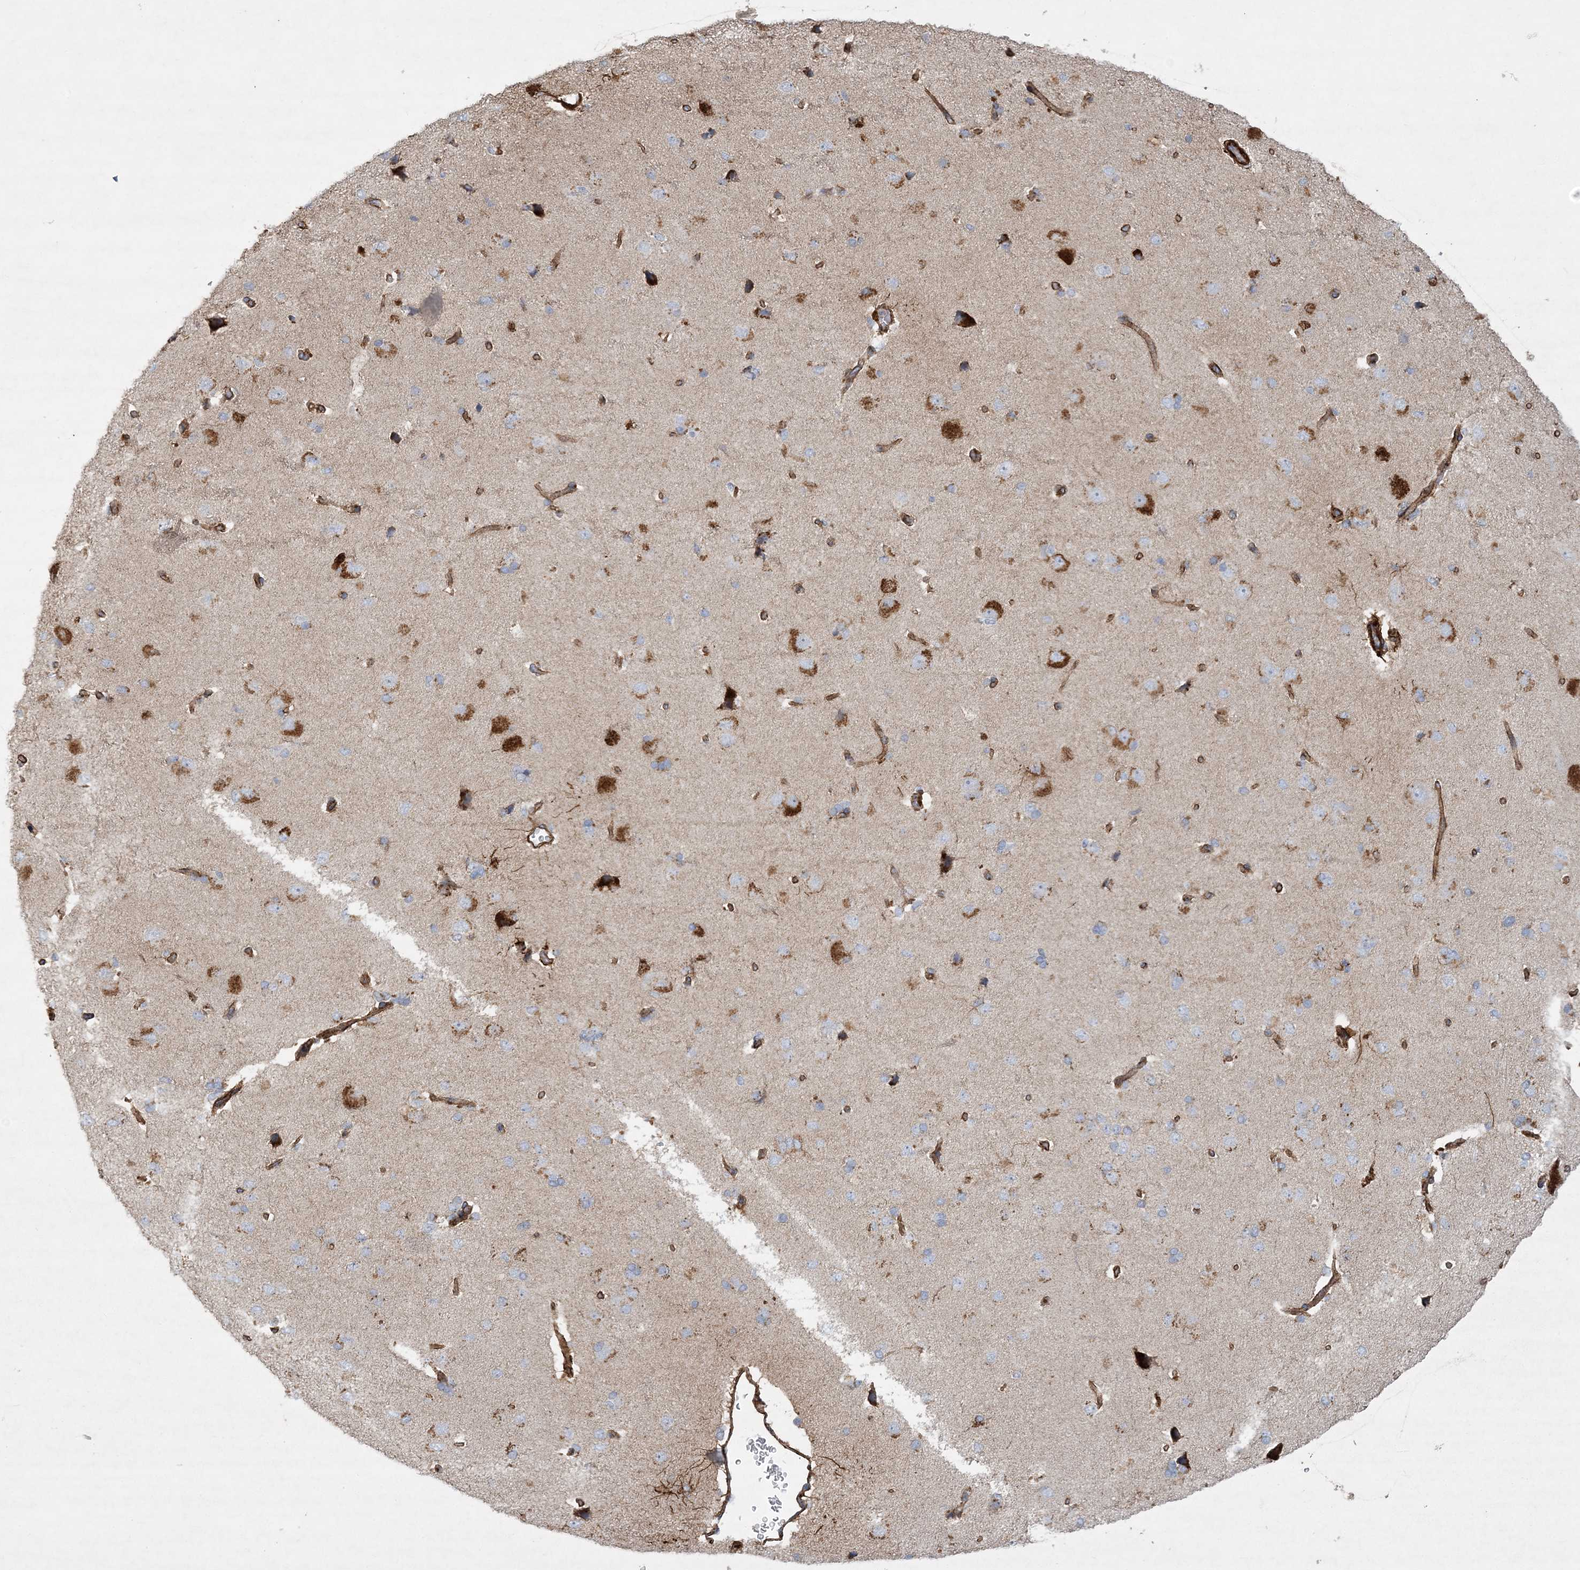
{"staining": {"intensity": "moderate", "quantity": ">75%", "location": "cytoplasmic/membranous"}, "tissue": "cerebral cortex", "cell_type": "Endothelial cells", "image_type": "normal", "snomed": [{"axis": "morphology", "description": "Normal tissue, NOS"}, {"axis": "topography", "description": "Cerebral cortex"}], "caption": "Immunohistochemistry (IHC) image of unremarkable cerebral cortex stained for a protein (brown), which displays medium levels of moderate cytoplasmic/membranous staining in approximately >75% of endothelial cells.", "gene": "ARSJ", "patient": {"sex": "male", "age": 62}}